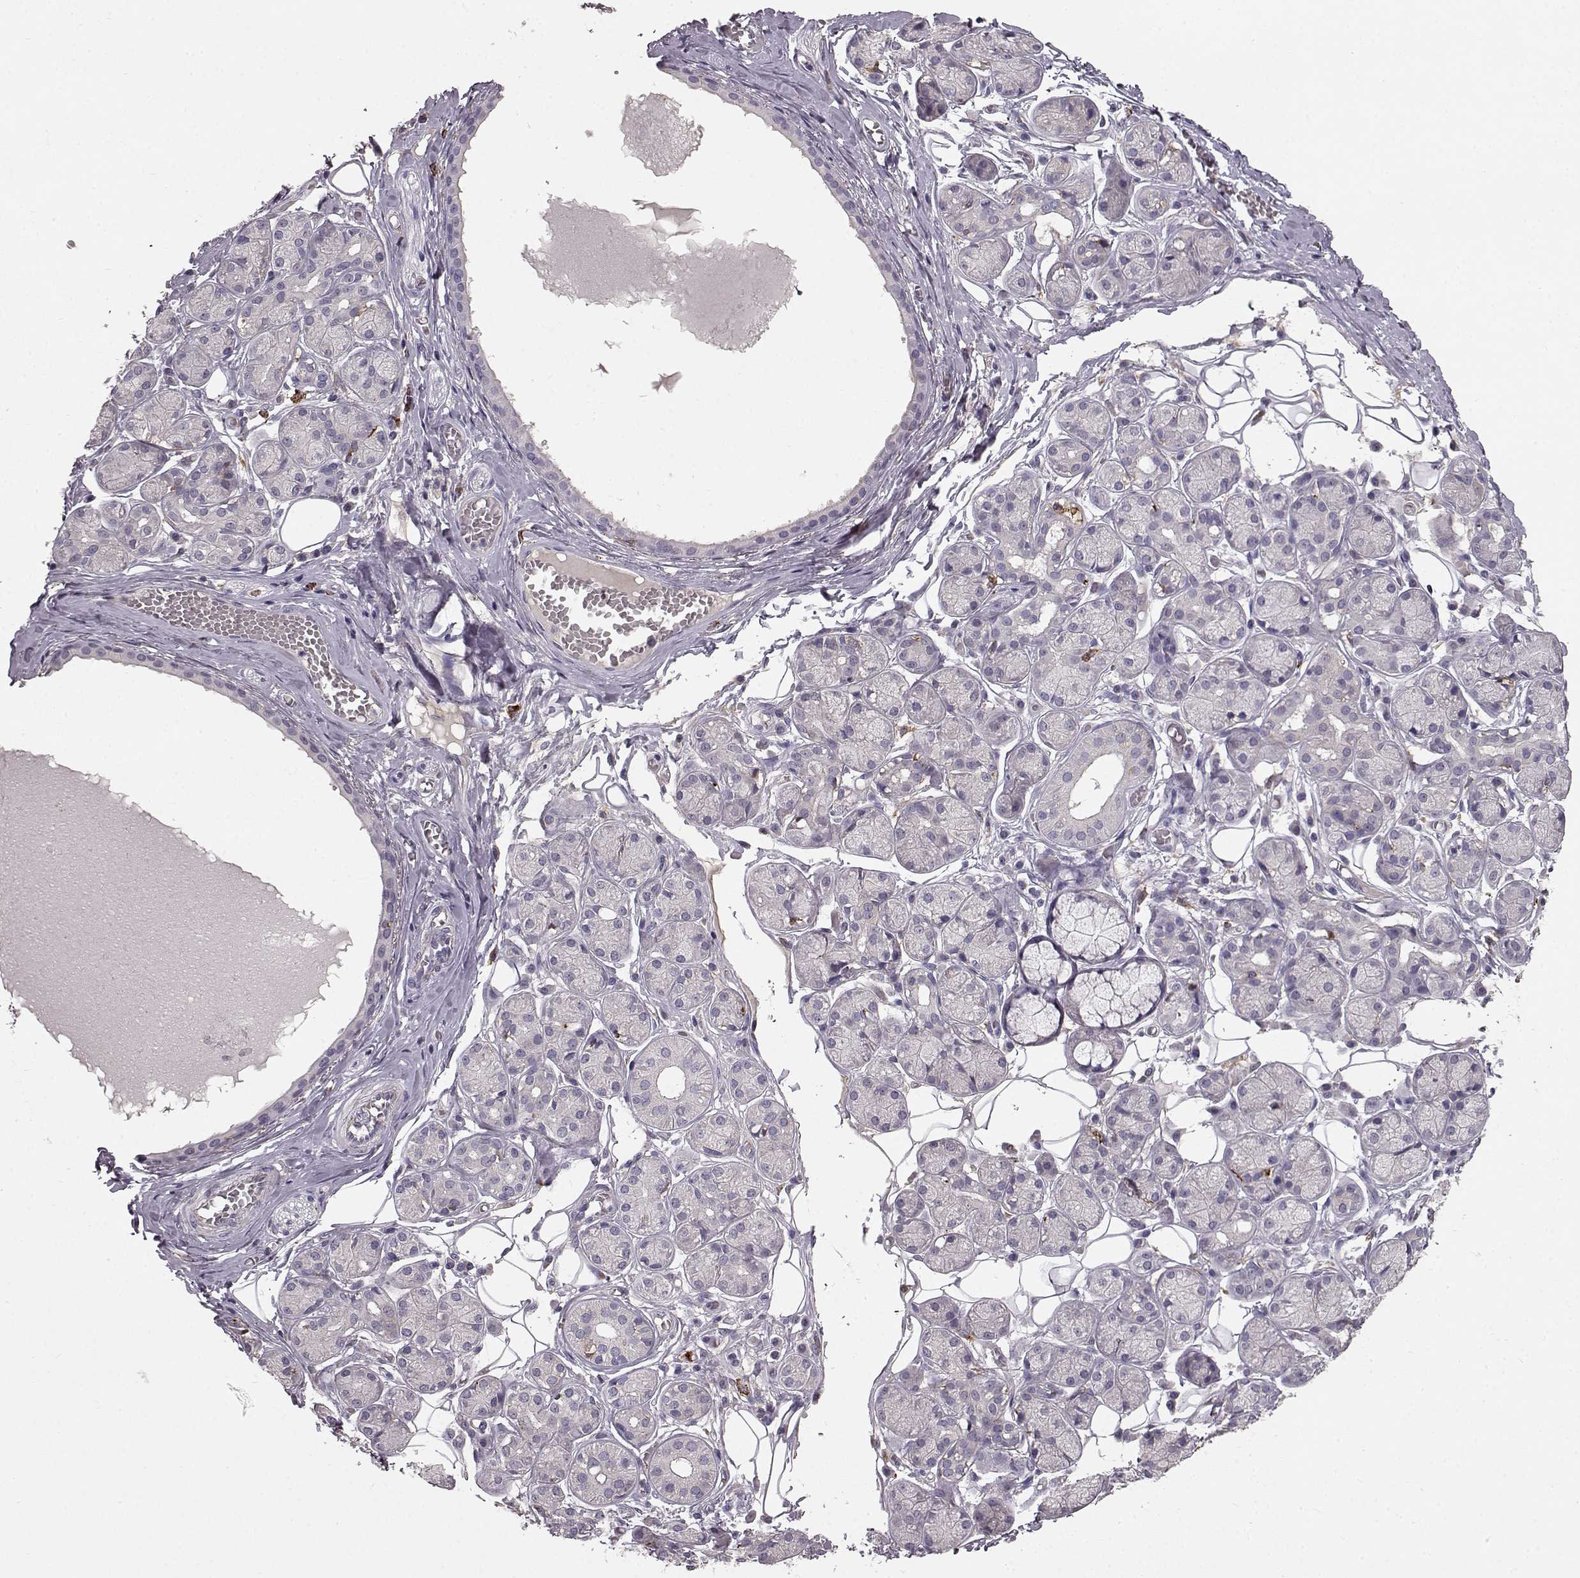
{"staining": {"intensity": "negative", "quantity": "none", "location": "none"}, "tissue": "salivary gland", "cell_type": "Glandular cells", "image_type": "normal", "snomed": [{"axis": "morphology", "description": "Normal tissue, NOS"}, {"axis": "topography", "description": "Salivary gland"}, {"axis": "topography", "description": "Peripheral nerve tissue"}], "caption": "Immunohistochemistry (IHC) photomicrograph of benign salivary gland stained for a protein (brown), which exhibits no staining in glandular cells. (Stains: DAB (3,3'-diaminobenzidine) immunohistochemistry with hematoxylin counter stain, Microscopy: brightfield microscopy at high magnification).", "gene": "CCNF", "patient": {"sex": "male", "age": 71}}